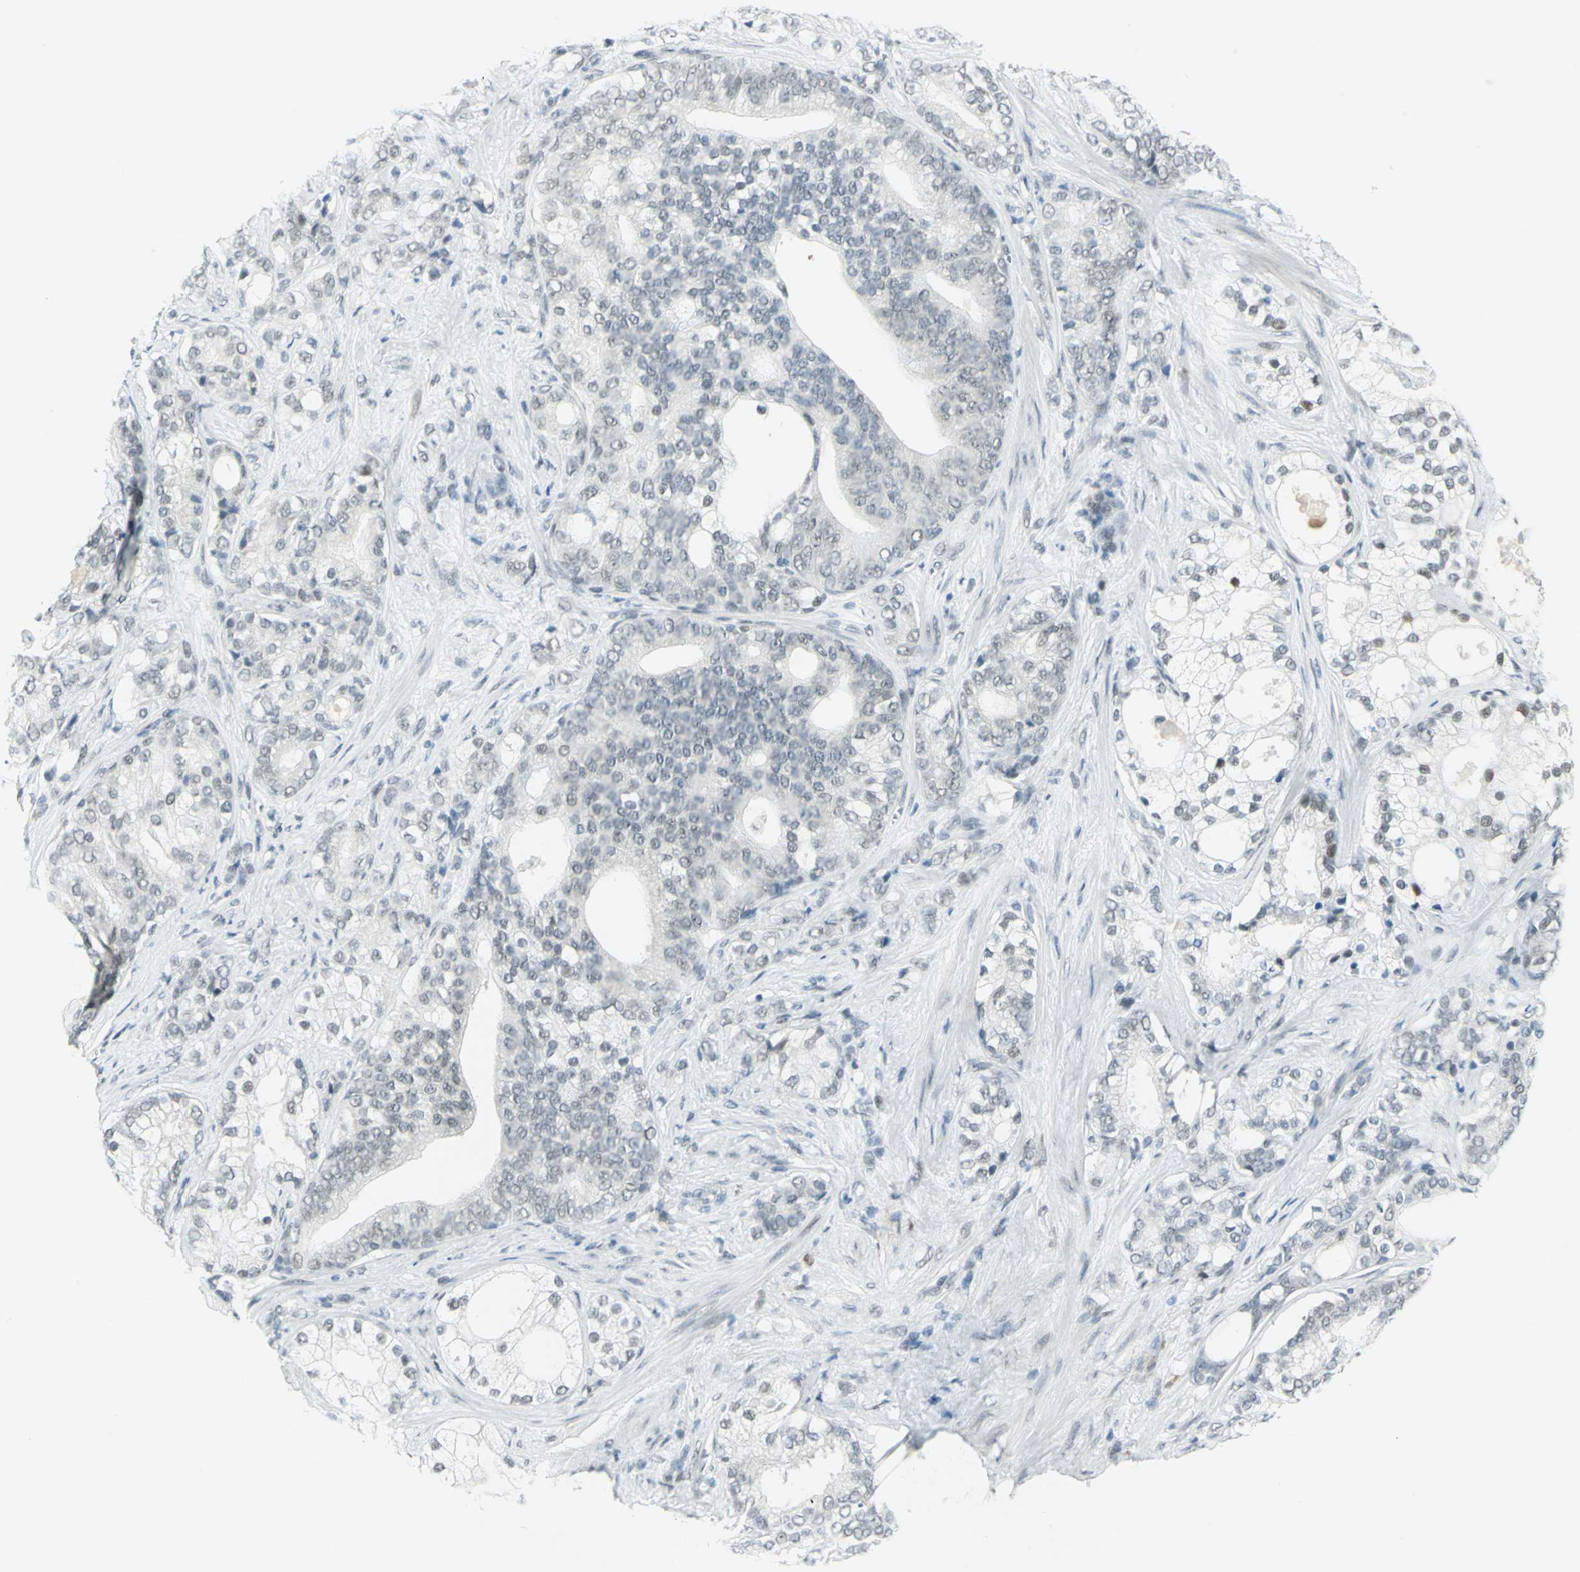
{"staining": {"intensity": "weak", "quantity": "<25%", "location": "nuclear"}, "tissue": "prostate cancer", "cell_type": "Tumor cells", "image_type": "cancer", "snomed": [{"axis": "morphology", "description": "Adenocarcinoma, Low grade"}, {"axis": "topography", "description": "Prostate"}], "caption": "Adenocarcinoma (low-grade) (prostate) was stained to show a protein in brown. There is no significant positivity in tumor cells.", "gene": "MTMR10", "patient": {"sex": "male", "age": 58}}